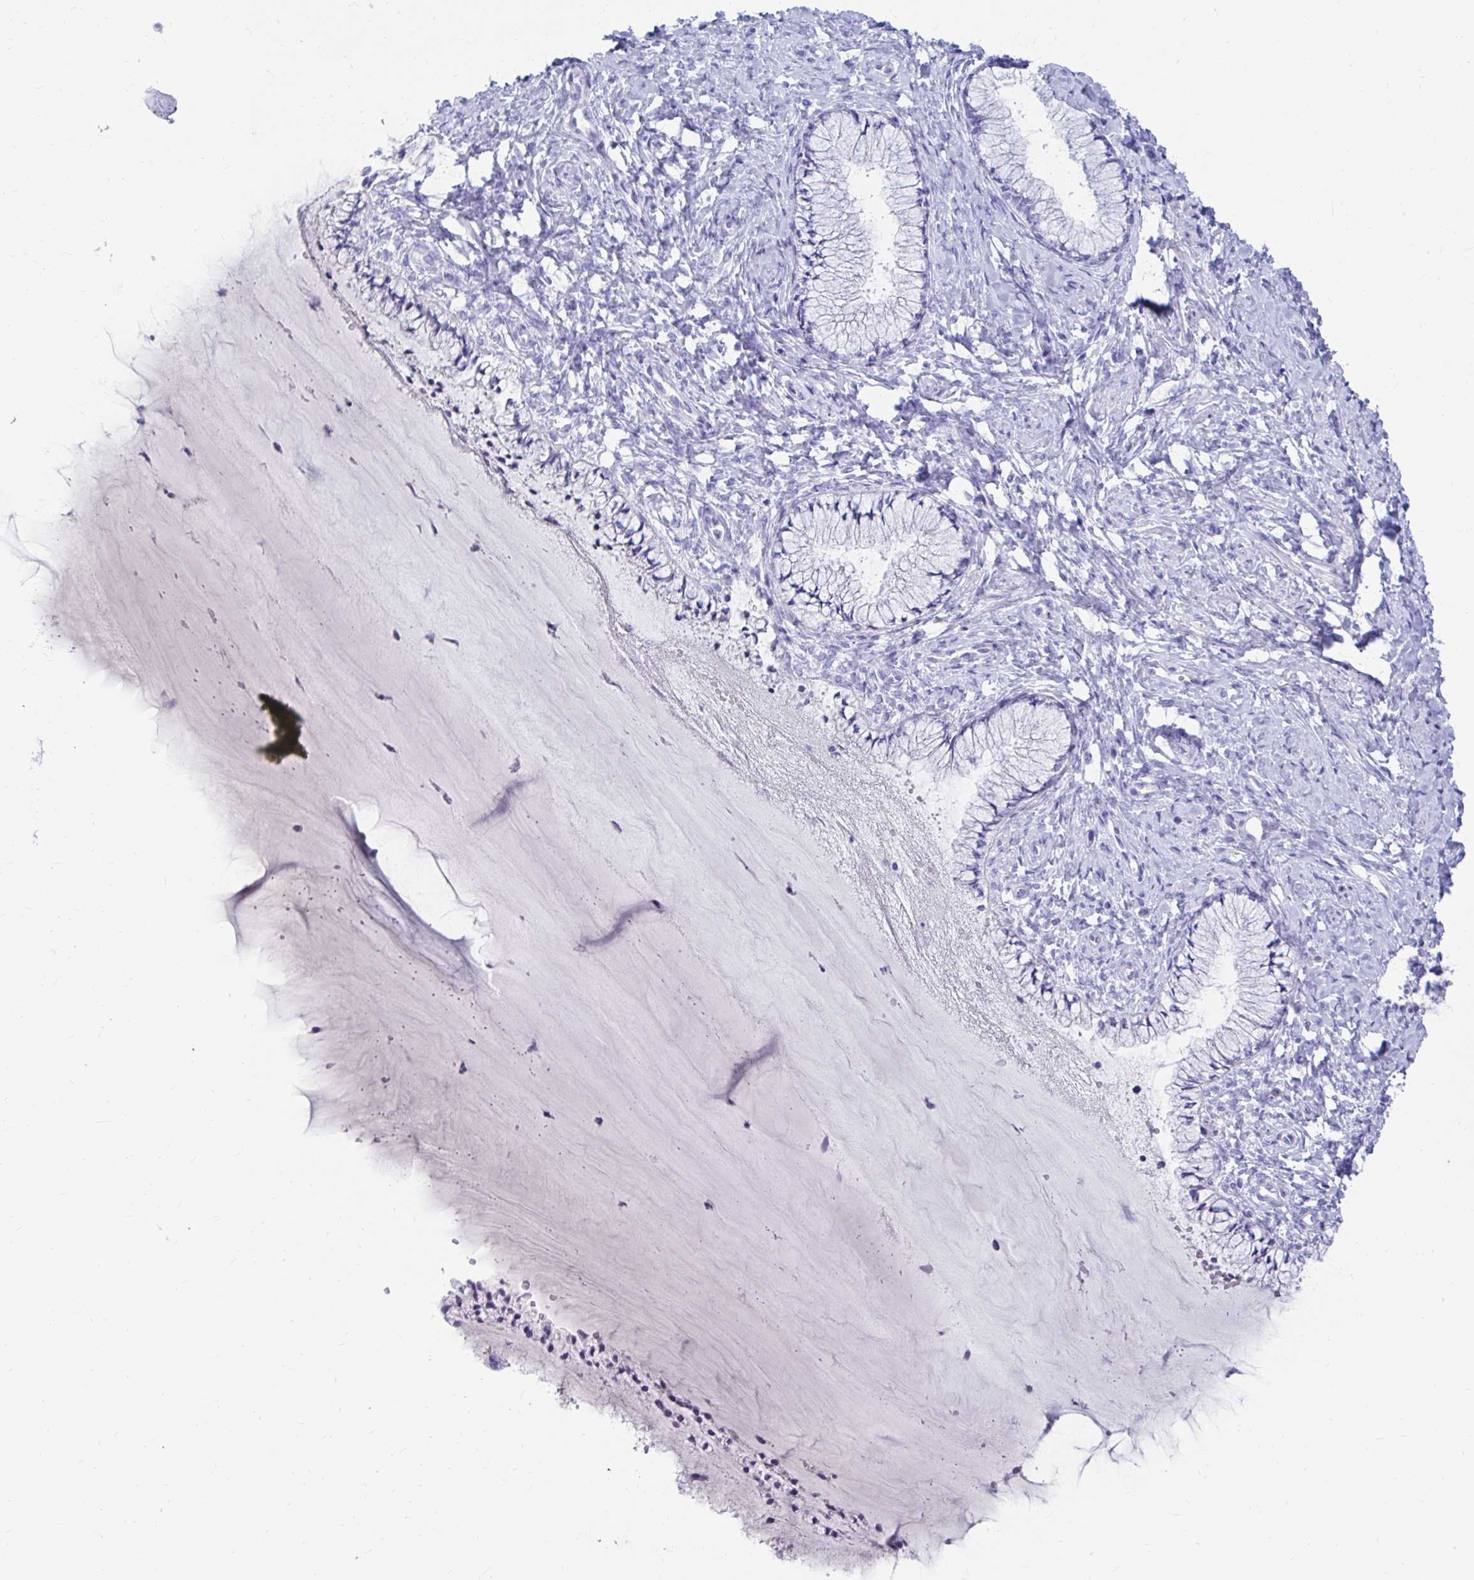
{"staining": {"intensity": "negative", "quantity": "none", "location": "none"}, "tissue": "cervix", "cell_type": "Glandular cells", "image_type": "normal", "snomed": [{"axis": "morphology", "description": "Normal tissue, NOS"}, {"axis": "topography", "description": "Cervix"}], "caption": "A photomicrograph of cervix stained for a protein shows no brown staining in glandular cells.", "gene": "DPEP3", "patient": {"sex": "female", "age": 37}}